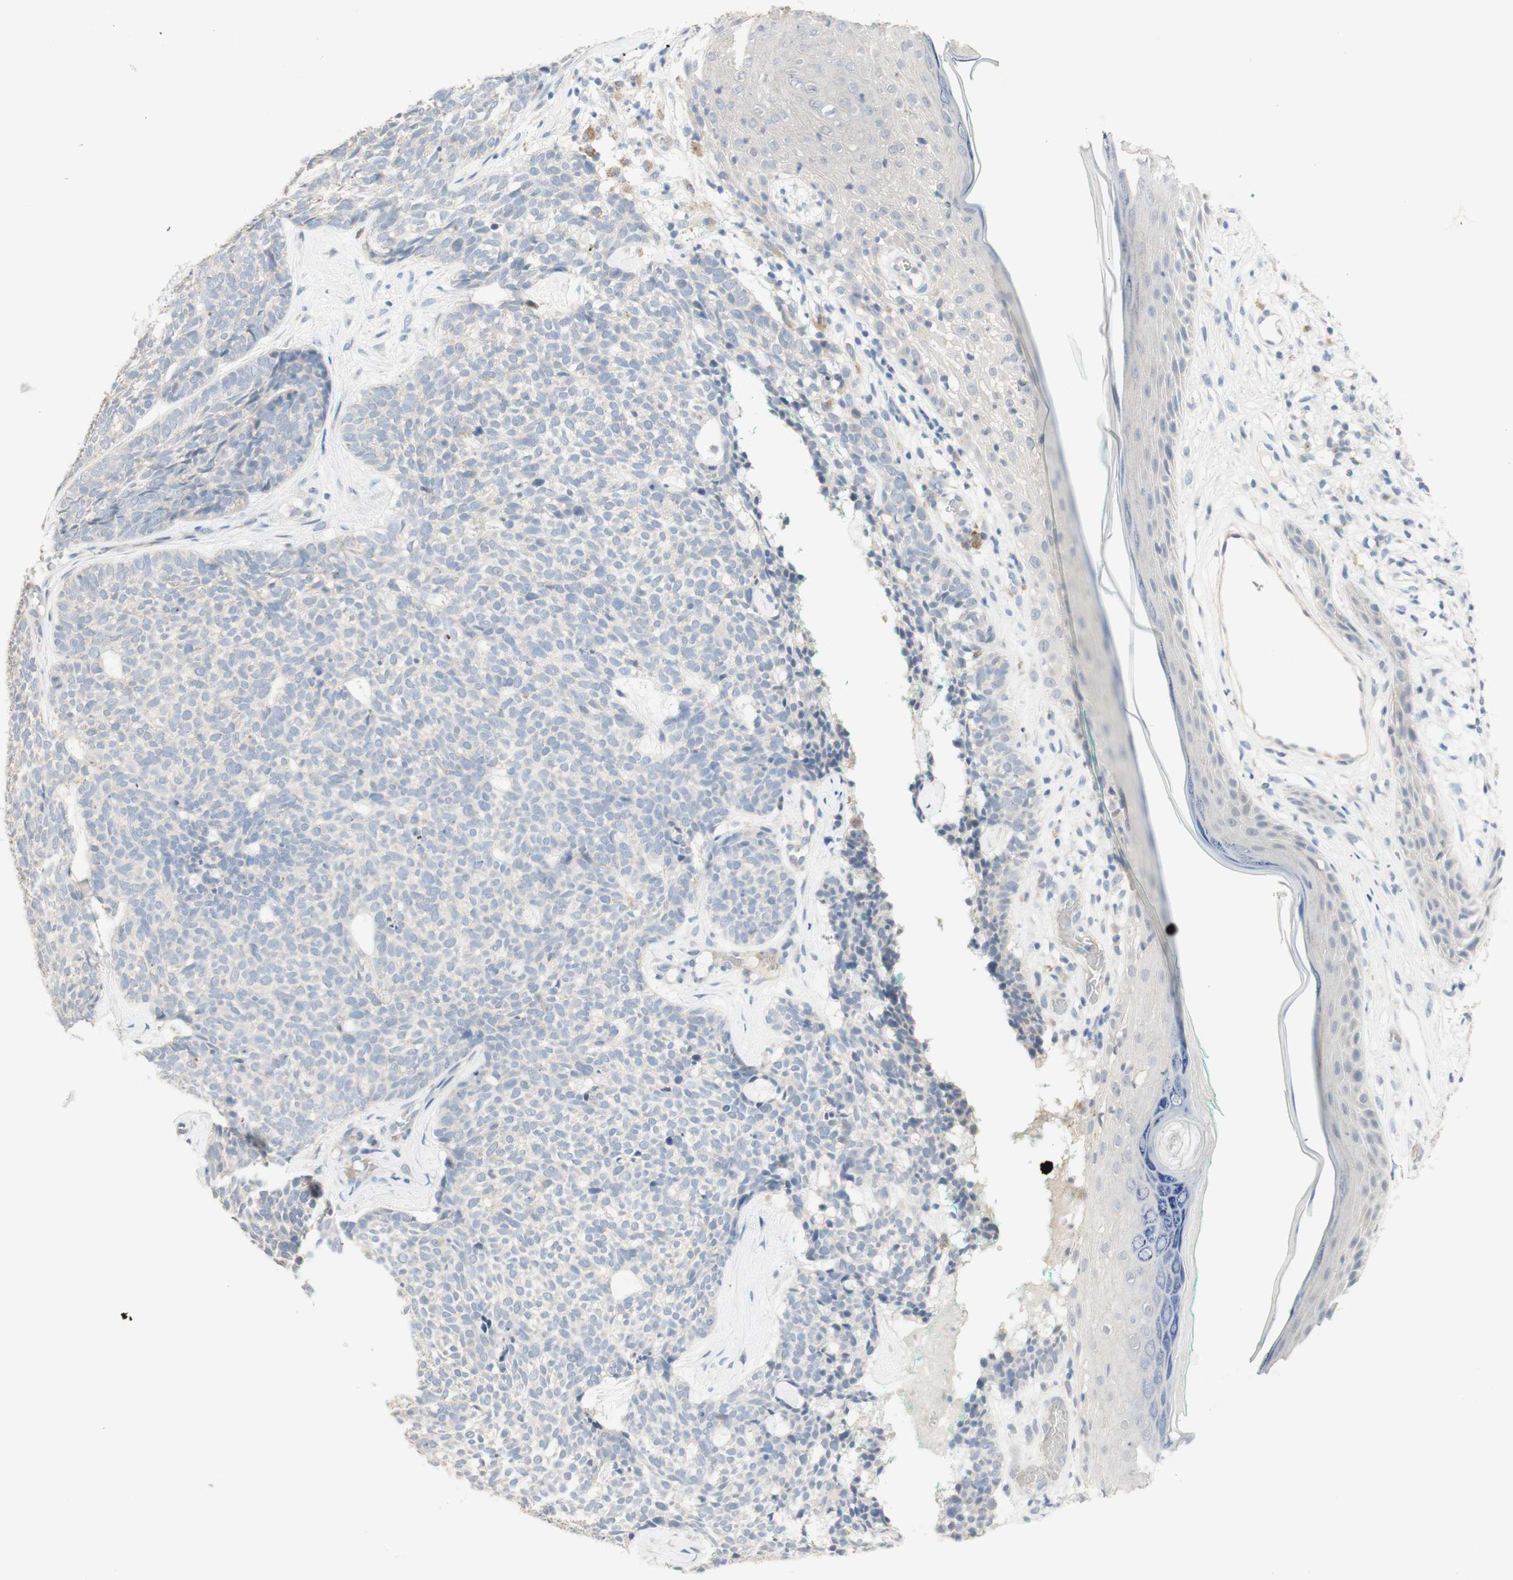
{"staining": {"intensity": "negative", "quantity": "none", "location": "none"}, "tissue": "skin cancer", "cell_type": "Tumor cells", "image_type": "cancer", "snomed": [{"axis": "morphology", "description": "Basal cell carcinoma"}, {"axis": "topography", "description": "Skin"}], "caption": "Tumor cells are negative for brown protein staining in skin basal cell carcinoma.", "gene": "MANEA", "patient": {"sex": "female", "age": 84}}